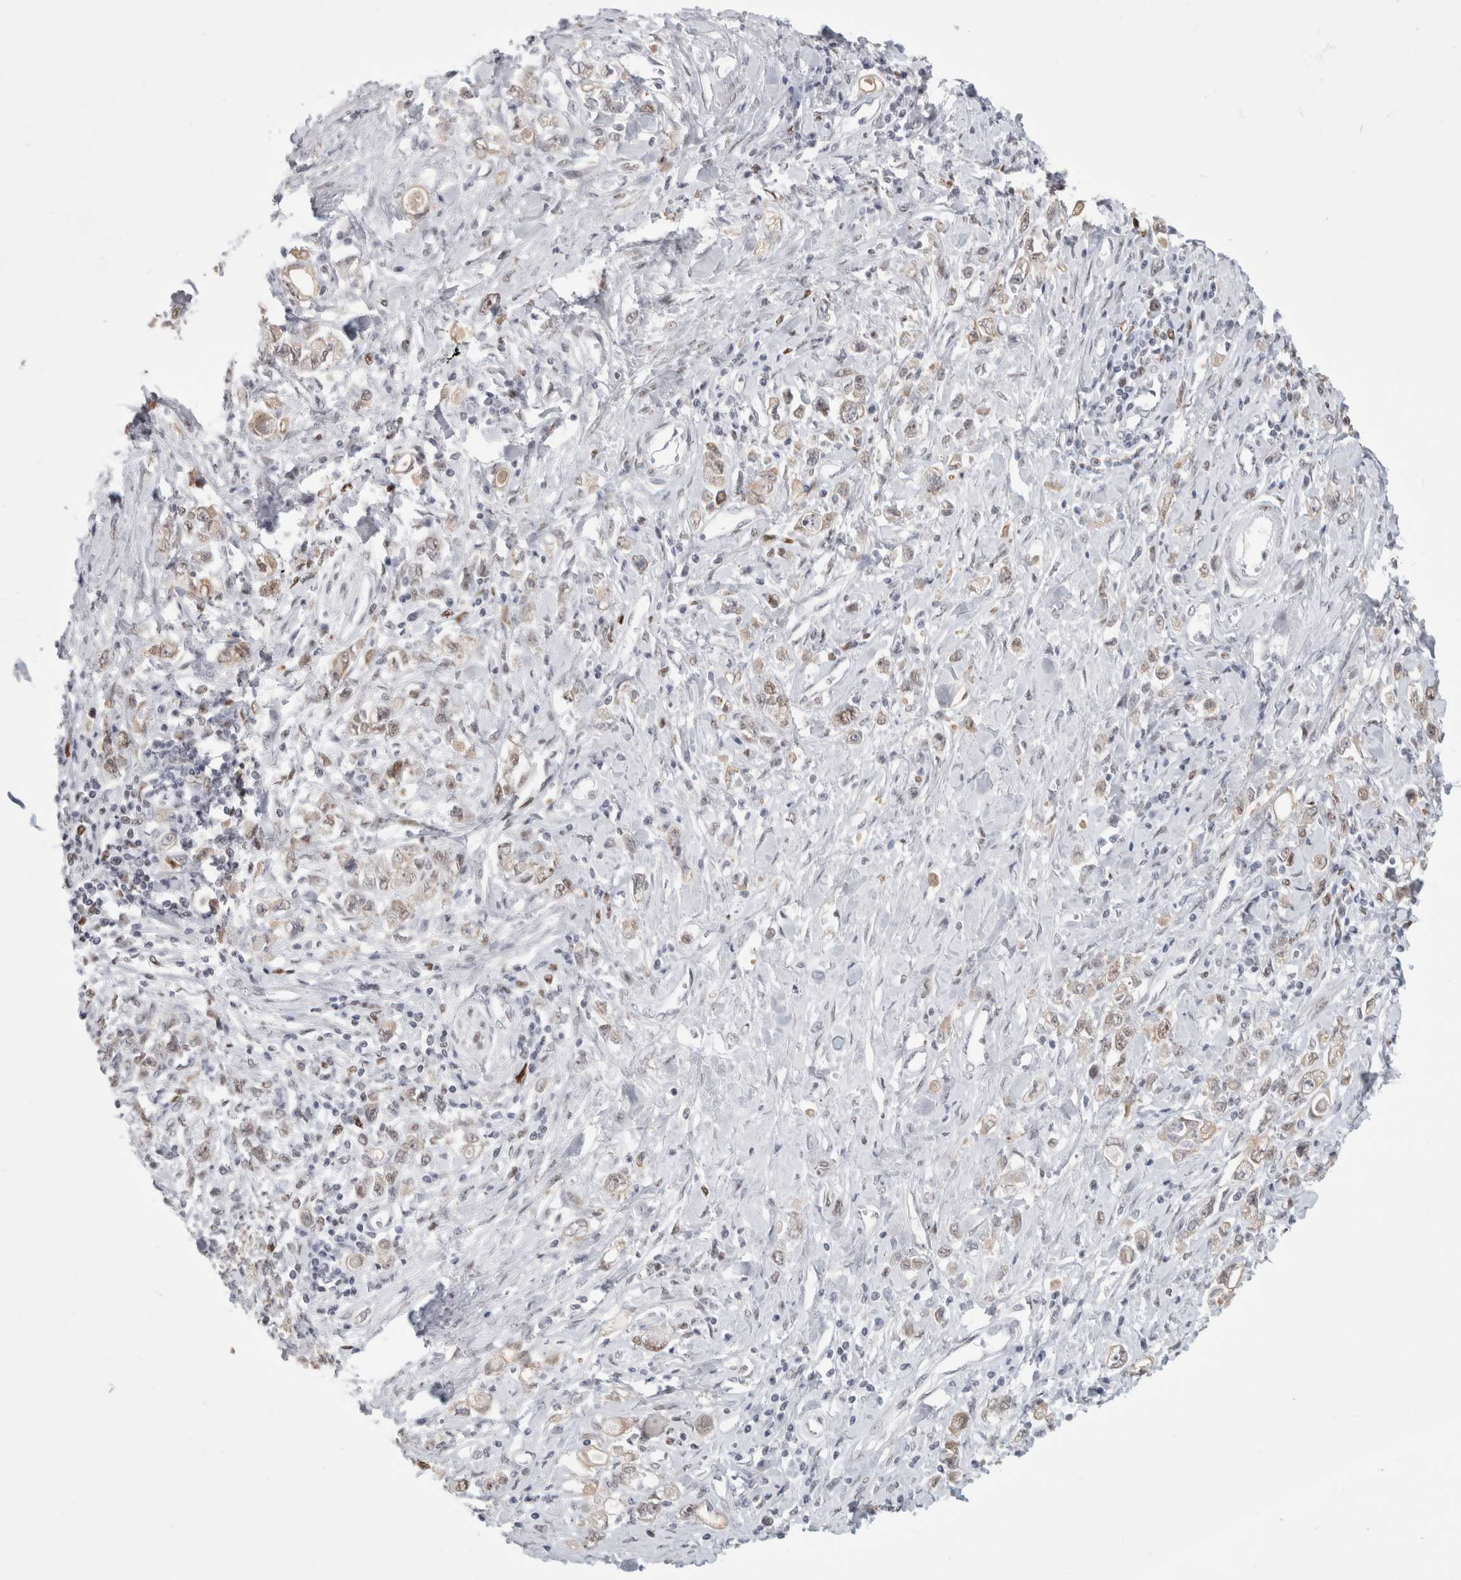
{"staining": {"intensity": "weak", "quantity": "<25%", "location": "cytoplasmic/membranous,nuclear"}, "tissue": "stomach cancer", "cell_type": "Tumor cells", "image_type": "cancer", "snomed": [{"axis": "morphology", "description": "Adenocarcinoma, NOS"}, {"axis": "topography", "description": "Stomach"}], "caption": "Immunohistochemical staining of stomach adenocarcinoma exhibits no significant expression in tumor cells.", "gene": "SMARCC1", "patient": {"sex": "female", "age": 76}}